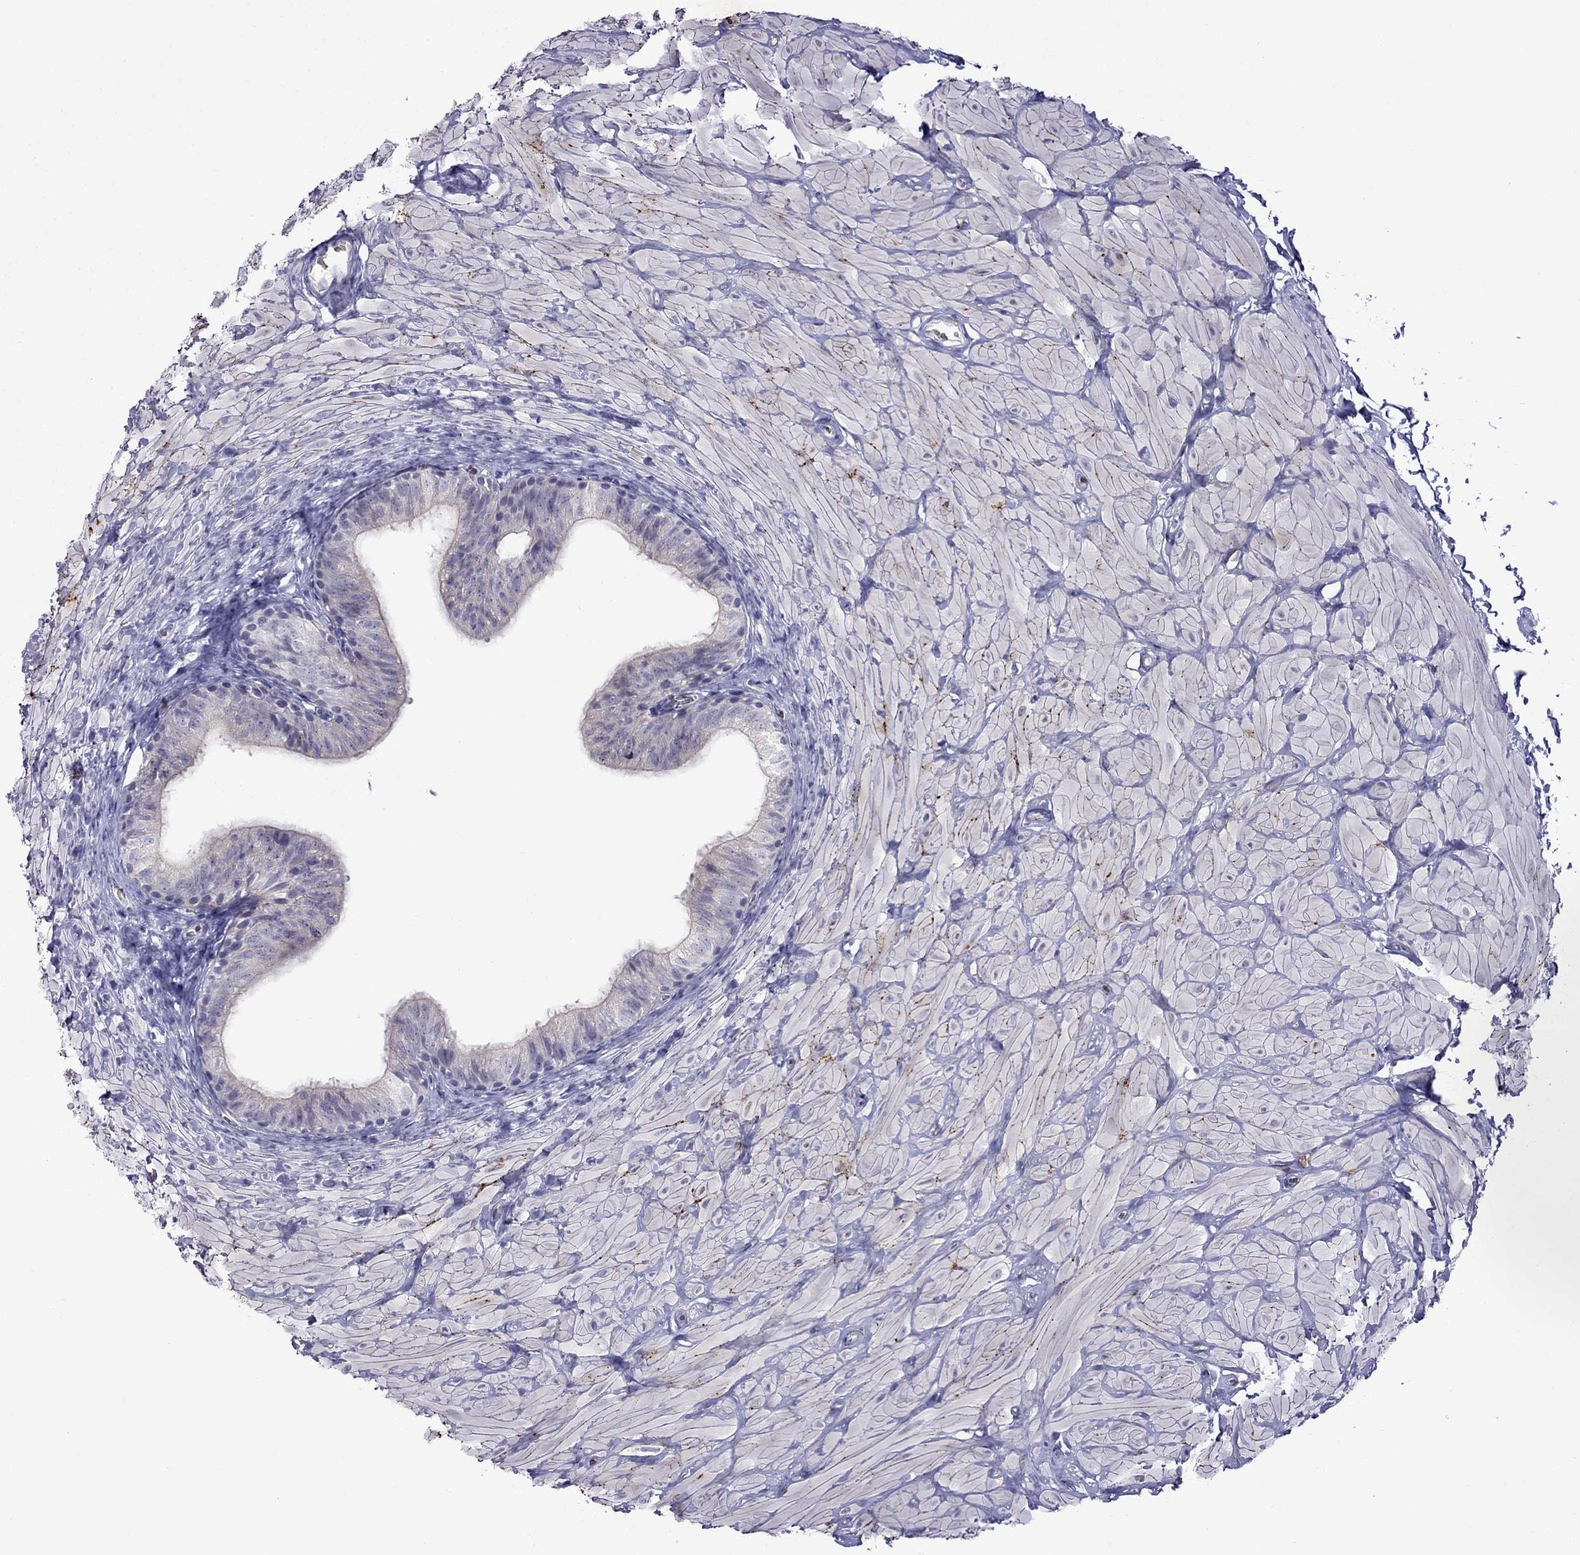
{"staining": {"intensity": "negative", "quantity": "none", "location": "none"}, "tissue": "epididymis", "cell_type": "Glandular cells", "image_type": "normal", "snomed": [{"axis": "morphology", "description": "Normal tissue, NOS"}, {"axis": "topography", "description": "Epididymis"}, {"axis": "topography", "description": "Vas deferens"}], "caption": "This is an IHC micrograph of normal epididymis. There is no expression in glandular cells.", "gene": "MGP", "patient": {"sex": "male", "age": 23}}